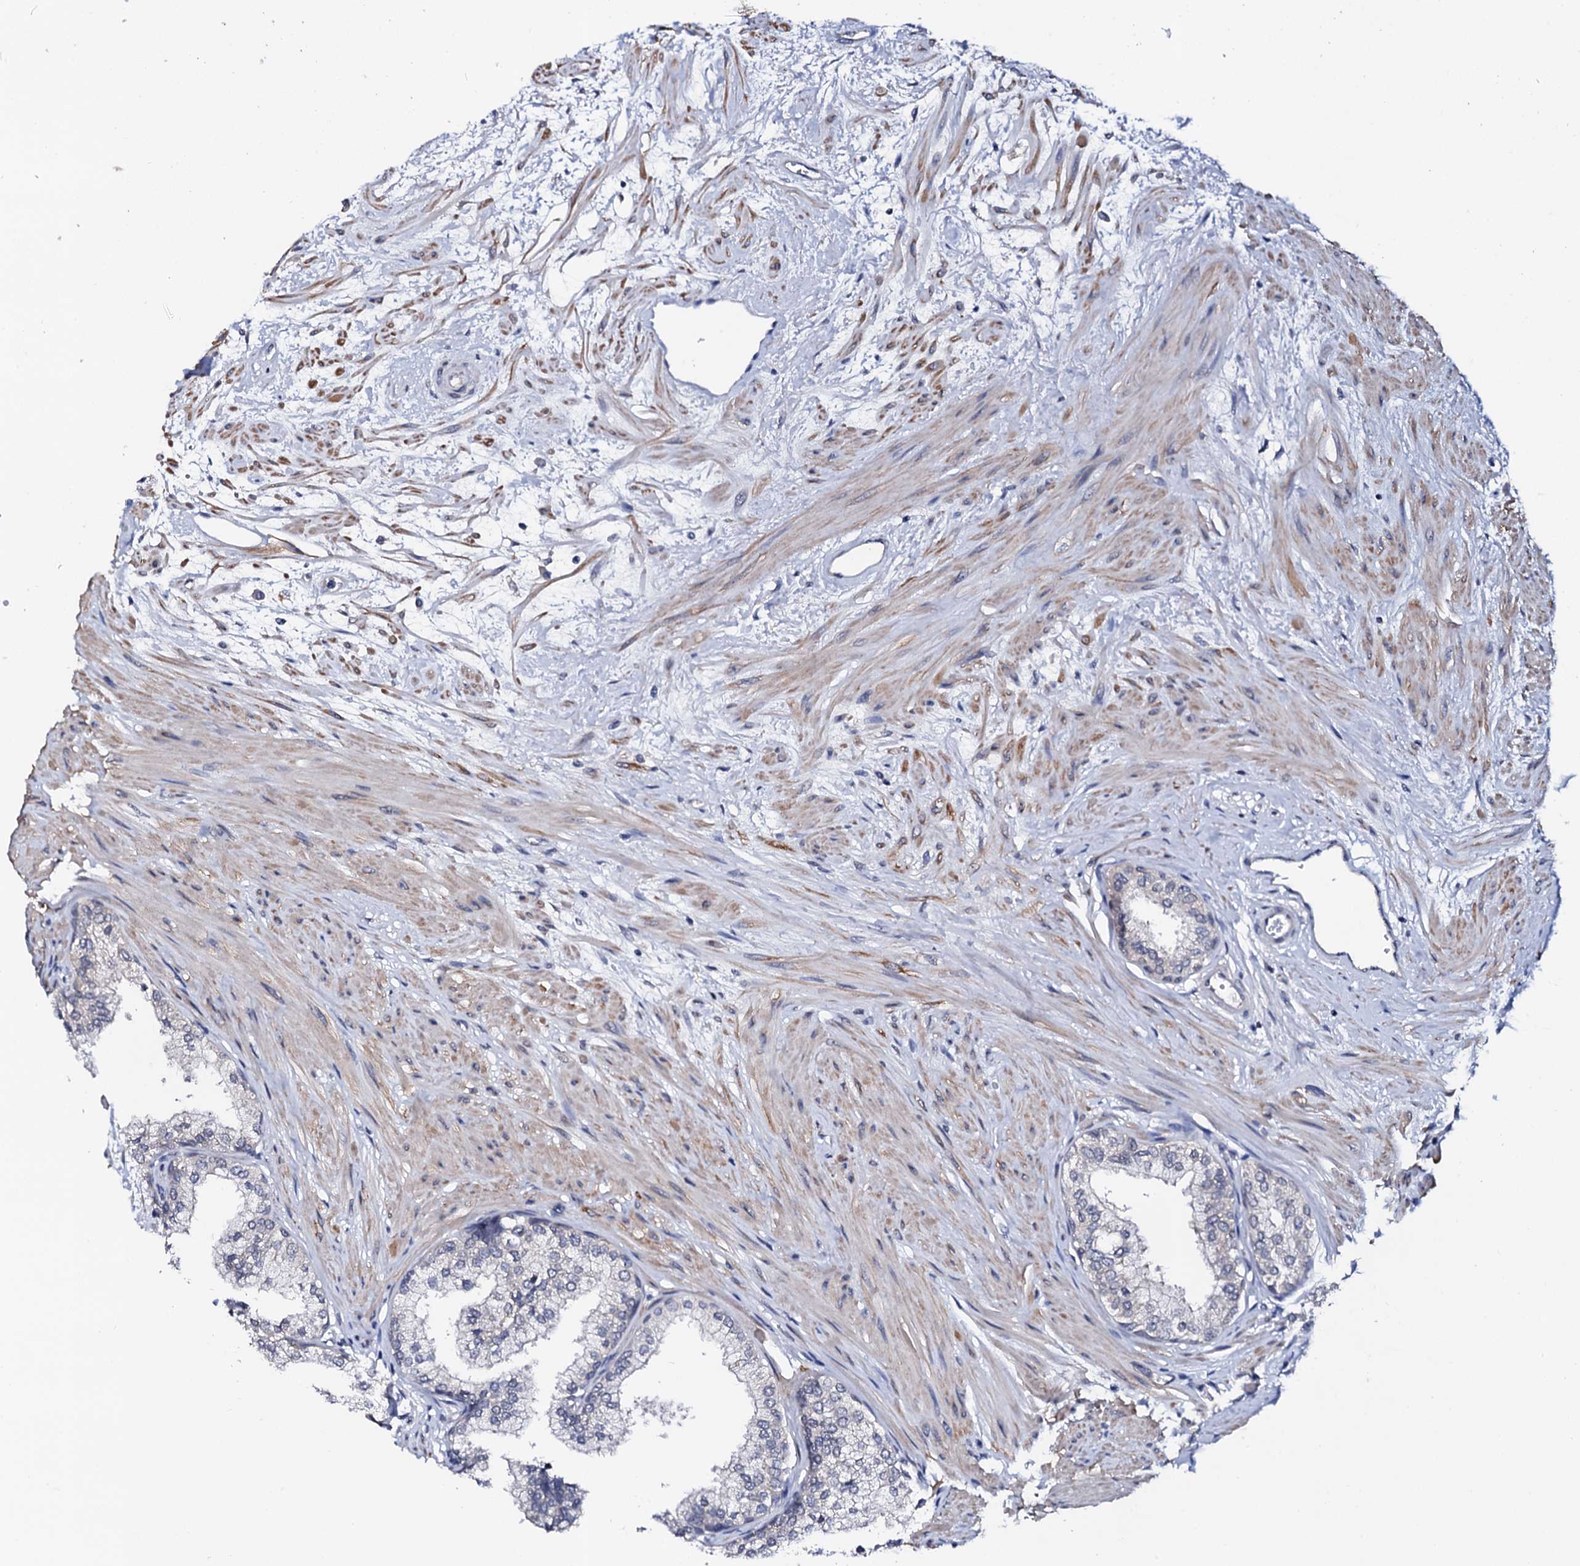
{"staining": {"intensity": "negative", "quantity": "none", "location": "none"}, "tissue": "prostate", "cell_type": "Glandular cells", "image_type": "normal", "snomed": [{"axis": "morphology", "description": "Normal tissue, NOS"}, {"axis": "topography", "description": "Prostate"}], "caption": "Immunohistochemistry (IHC) of normal prostate exhibits no expression in glandular cells. Brightfield microscopy of immunohistochemistry (IHC) stained with DAB (brown) and hematoxylin (blue), captured at high magnification.", "gene": "NUP58", "patient": {"sex": "male", "age": 60}}